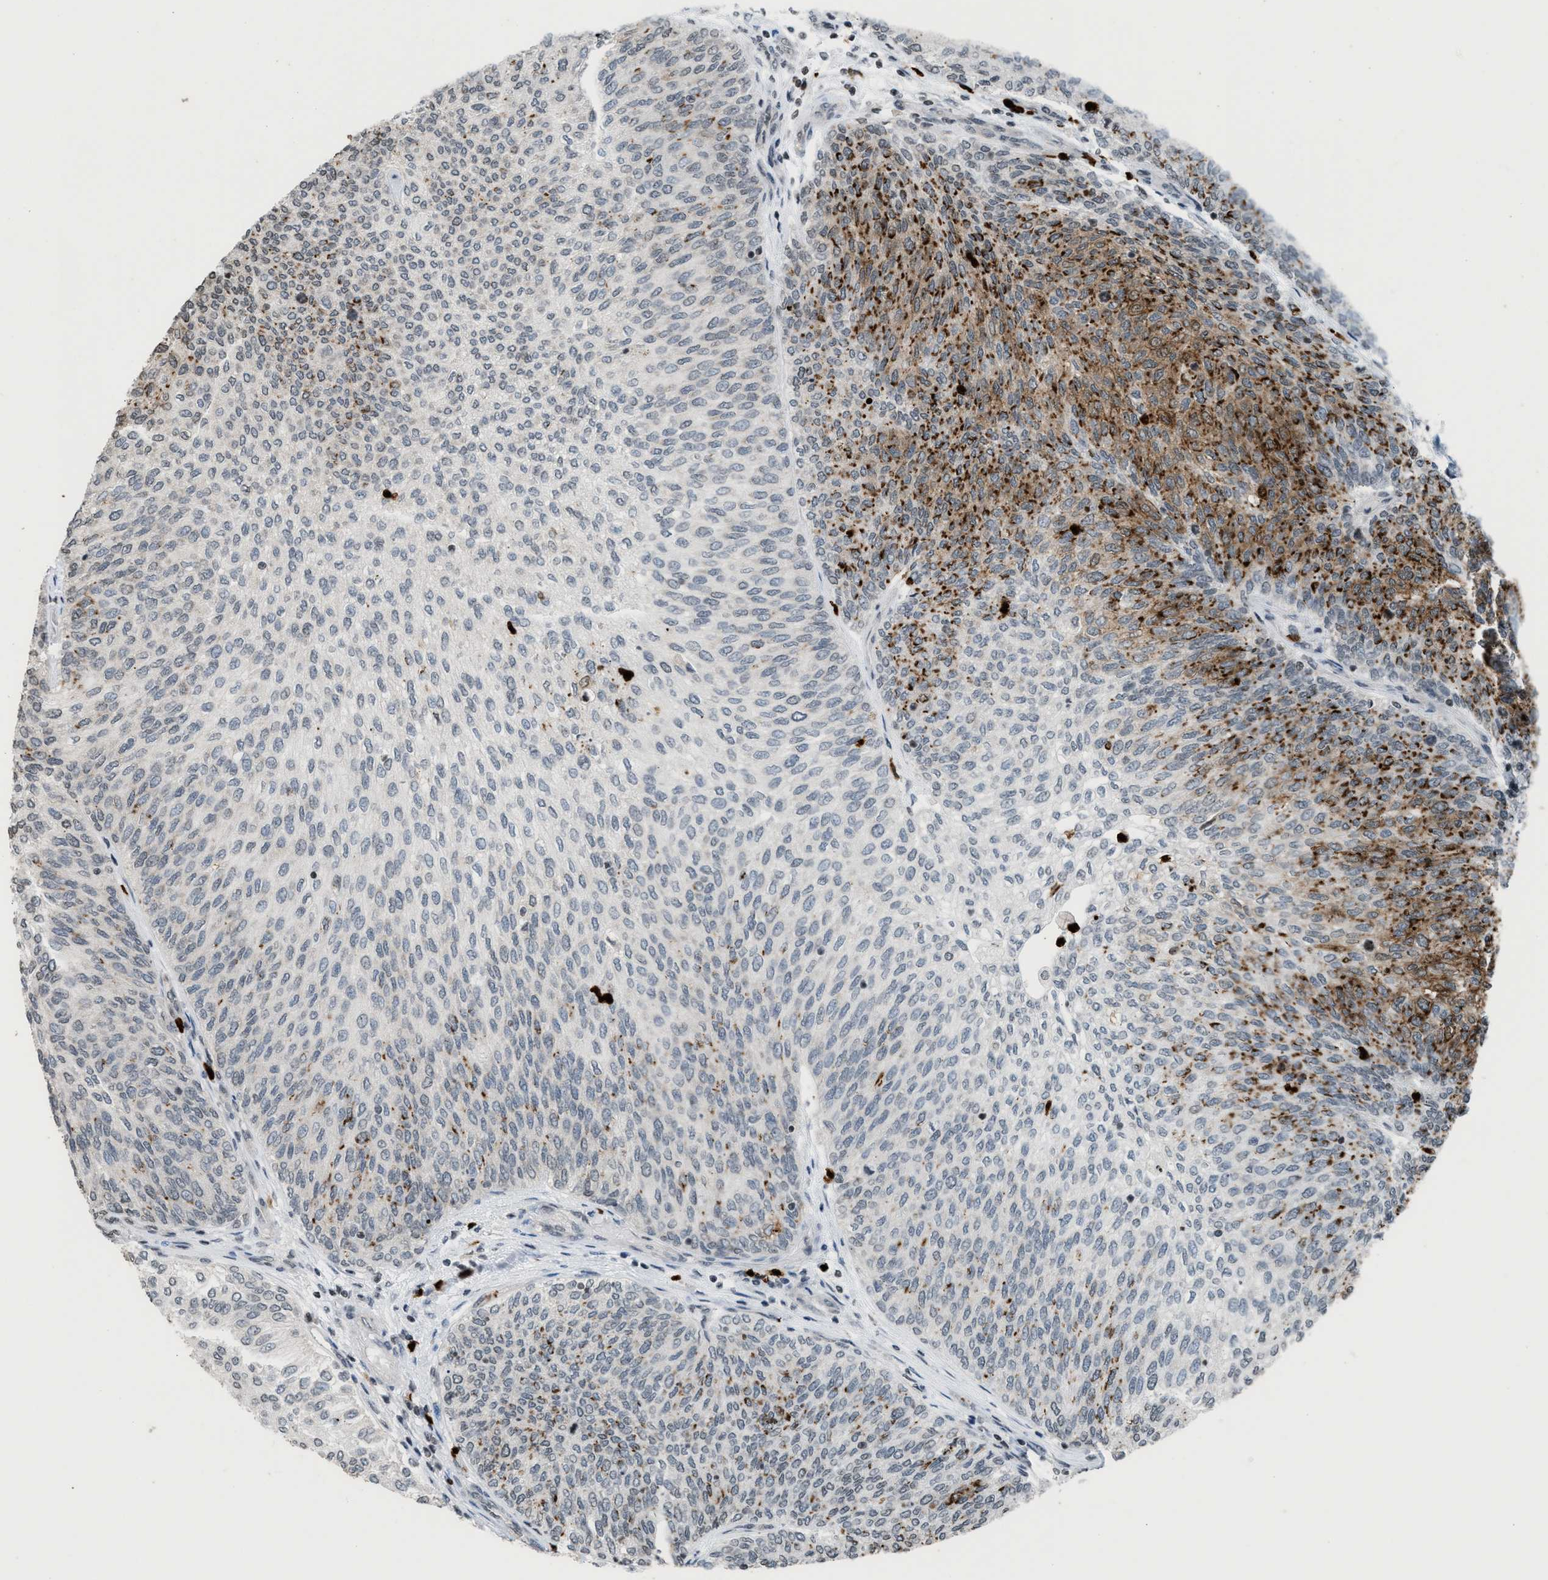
{"staining": {"intensity": "moderate", "quantity": "25%-75%", "location": "cytoplasmic/membranous"}, "tissue": "urothelial cancer", "cell_type": "Tumor cells", "image_type": "cancer", "snomed": [{"axis": "morphology", "description": "Urothelial carcinoma, Low grade"}, {"axis": "topography", "description": "Urinary bladder"}], "caption": "Human urothelial cancer stained with a brown dye reveals moderate cytoplasmic/membranous positive positivity in about 25%-75% of tumor cells.", "gene": "PRUNE2", "patient": {"sex": "female", "age": 79}}